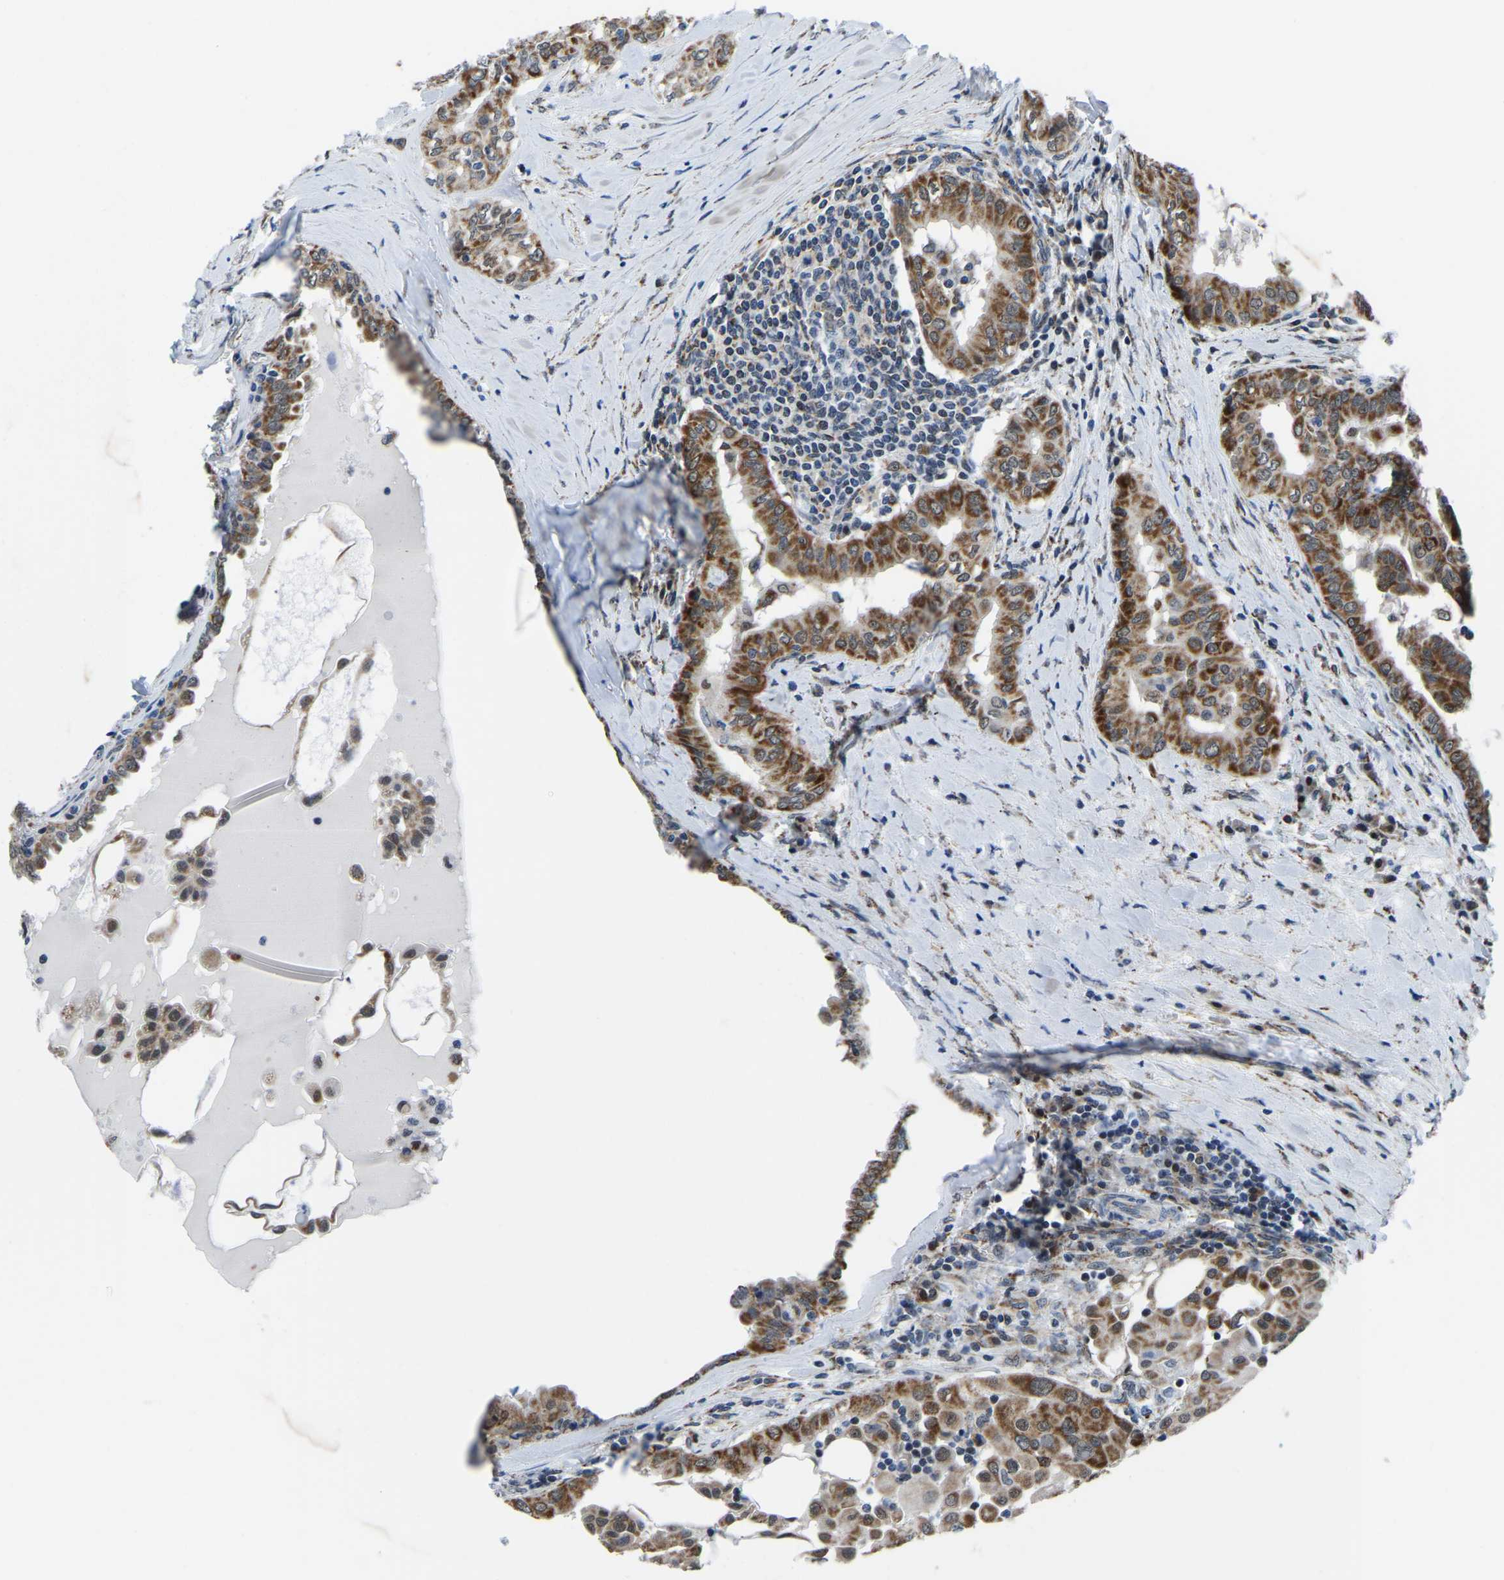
{"staining": {"intensity": "moderate", "quantity": ">75%", "location": "cytoplasmic/membranous"}, "tissue": "thyroid cancer", "cell_type": "Tumor cells", "image_type": "cancer", "snomed": [{"axis": "morphology", "description": "Papillary adenocarcinoma, NOS"}, {"axis": "topography", "description": "Thyroid gland"}], "caption": "Human papillary adenocarcinoma (thyroid) stained for a protein (brown) shows moderate cytoplasmic/membranous positive staining in about >75% of tumor cells.", "gene": "BNIP3L", "patient": {"sex": "male", "age": 33}}